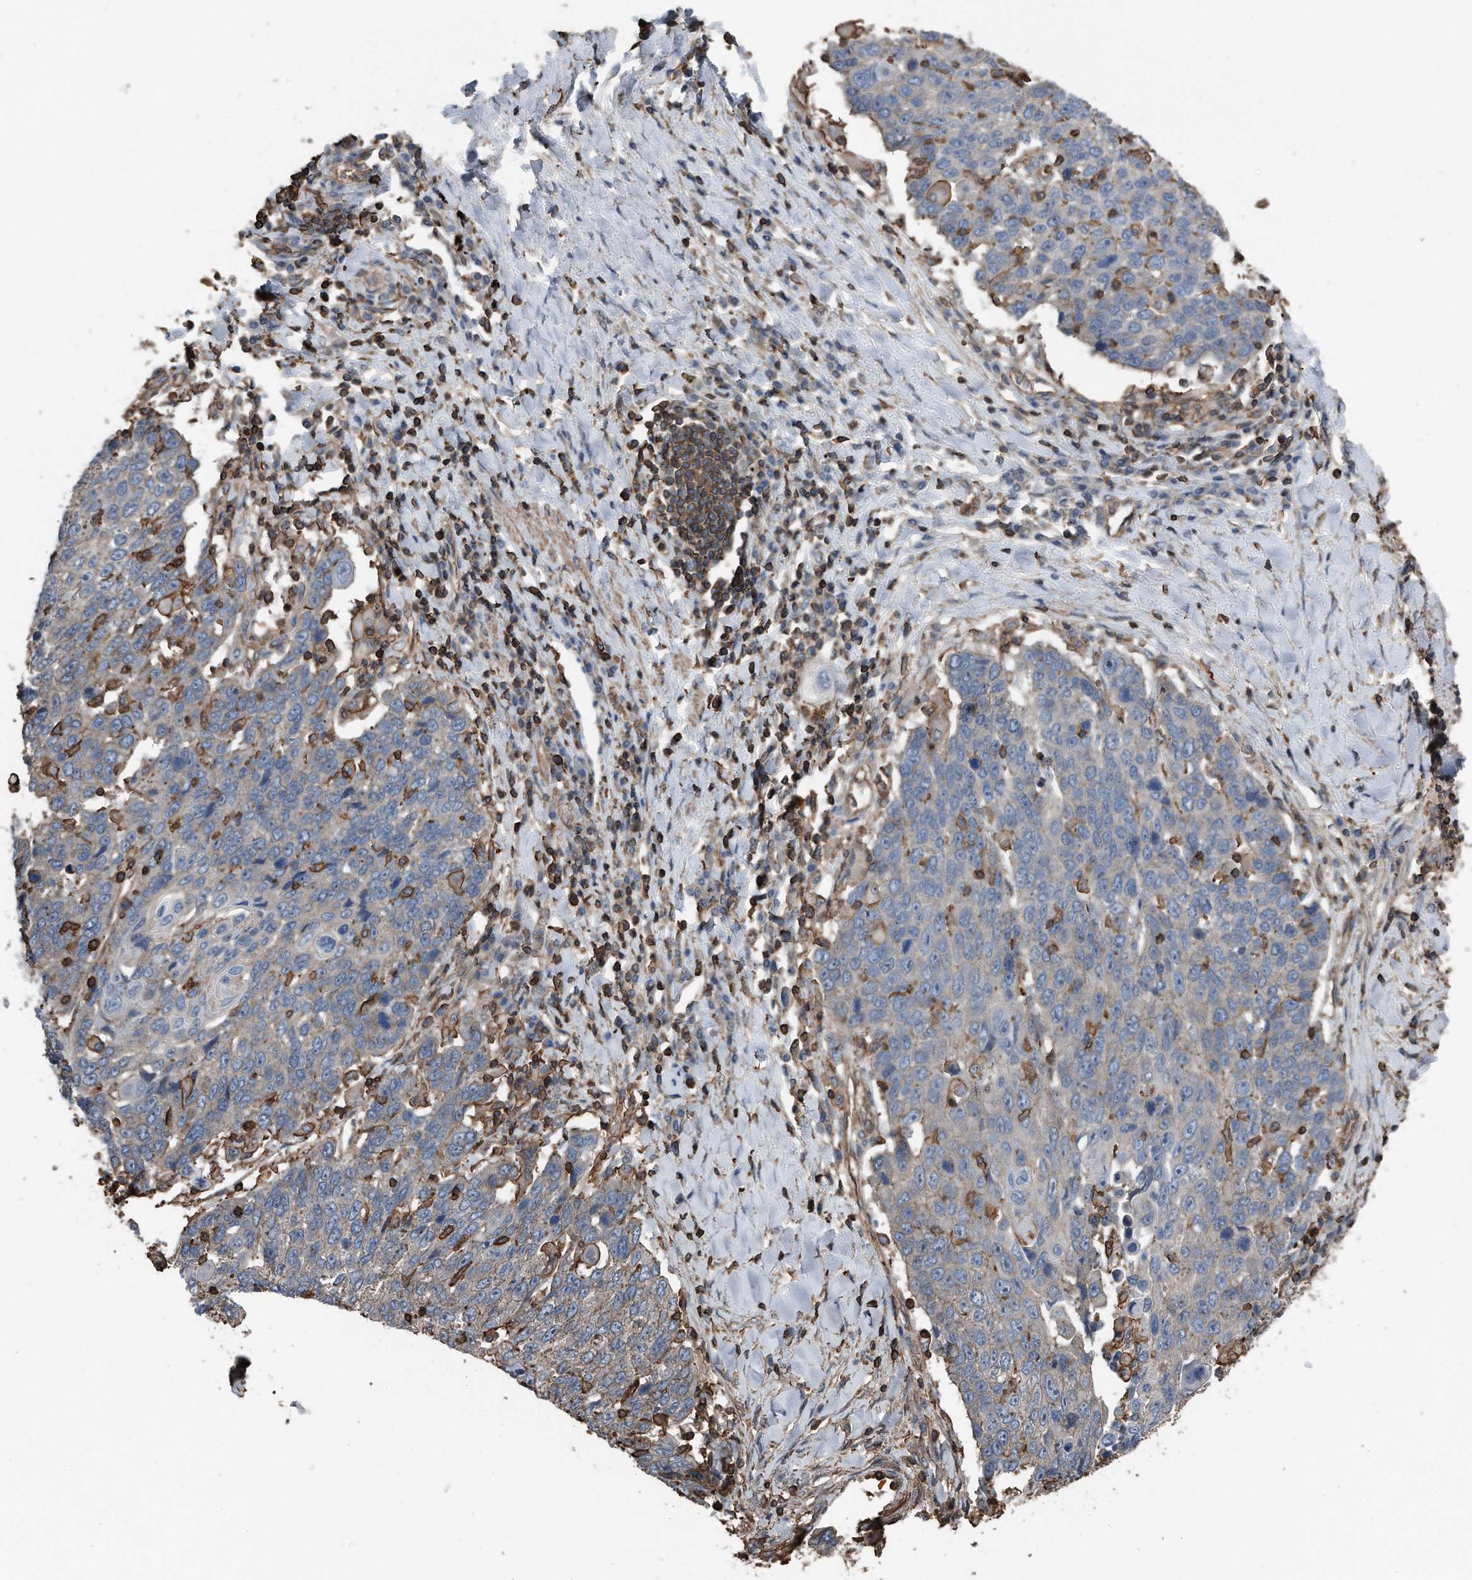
{"staining": {"intensity": "weak", "quantity": "25%-75%", "location": "cytoplasmic/membranous"}, "tissue": "lung cancer", "cell_type": "Tumor cells", "image_type": "cancer", "snomed": [{"axis": "morphology", "description": "Squamous cell carcinoma, NOS"}, {"axis": "topography", "description": "Lung"}], "caption": "A brown stain highlights weak cytoplasmic/membranous positivity of a protein in human lung cancer tumor cells. (DAB (3,3'-diaminobenzidine) IHC with brightfield microscopy, high magnification).", "gene": "RSPO3", "patient": {"sex": "male", "age": 66}}